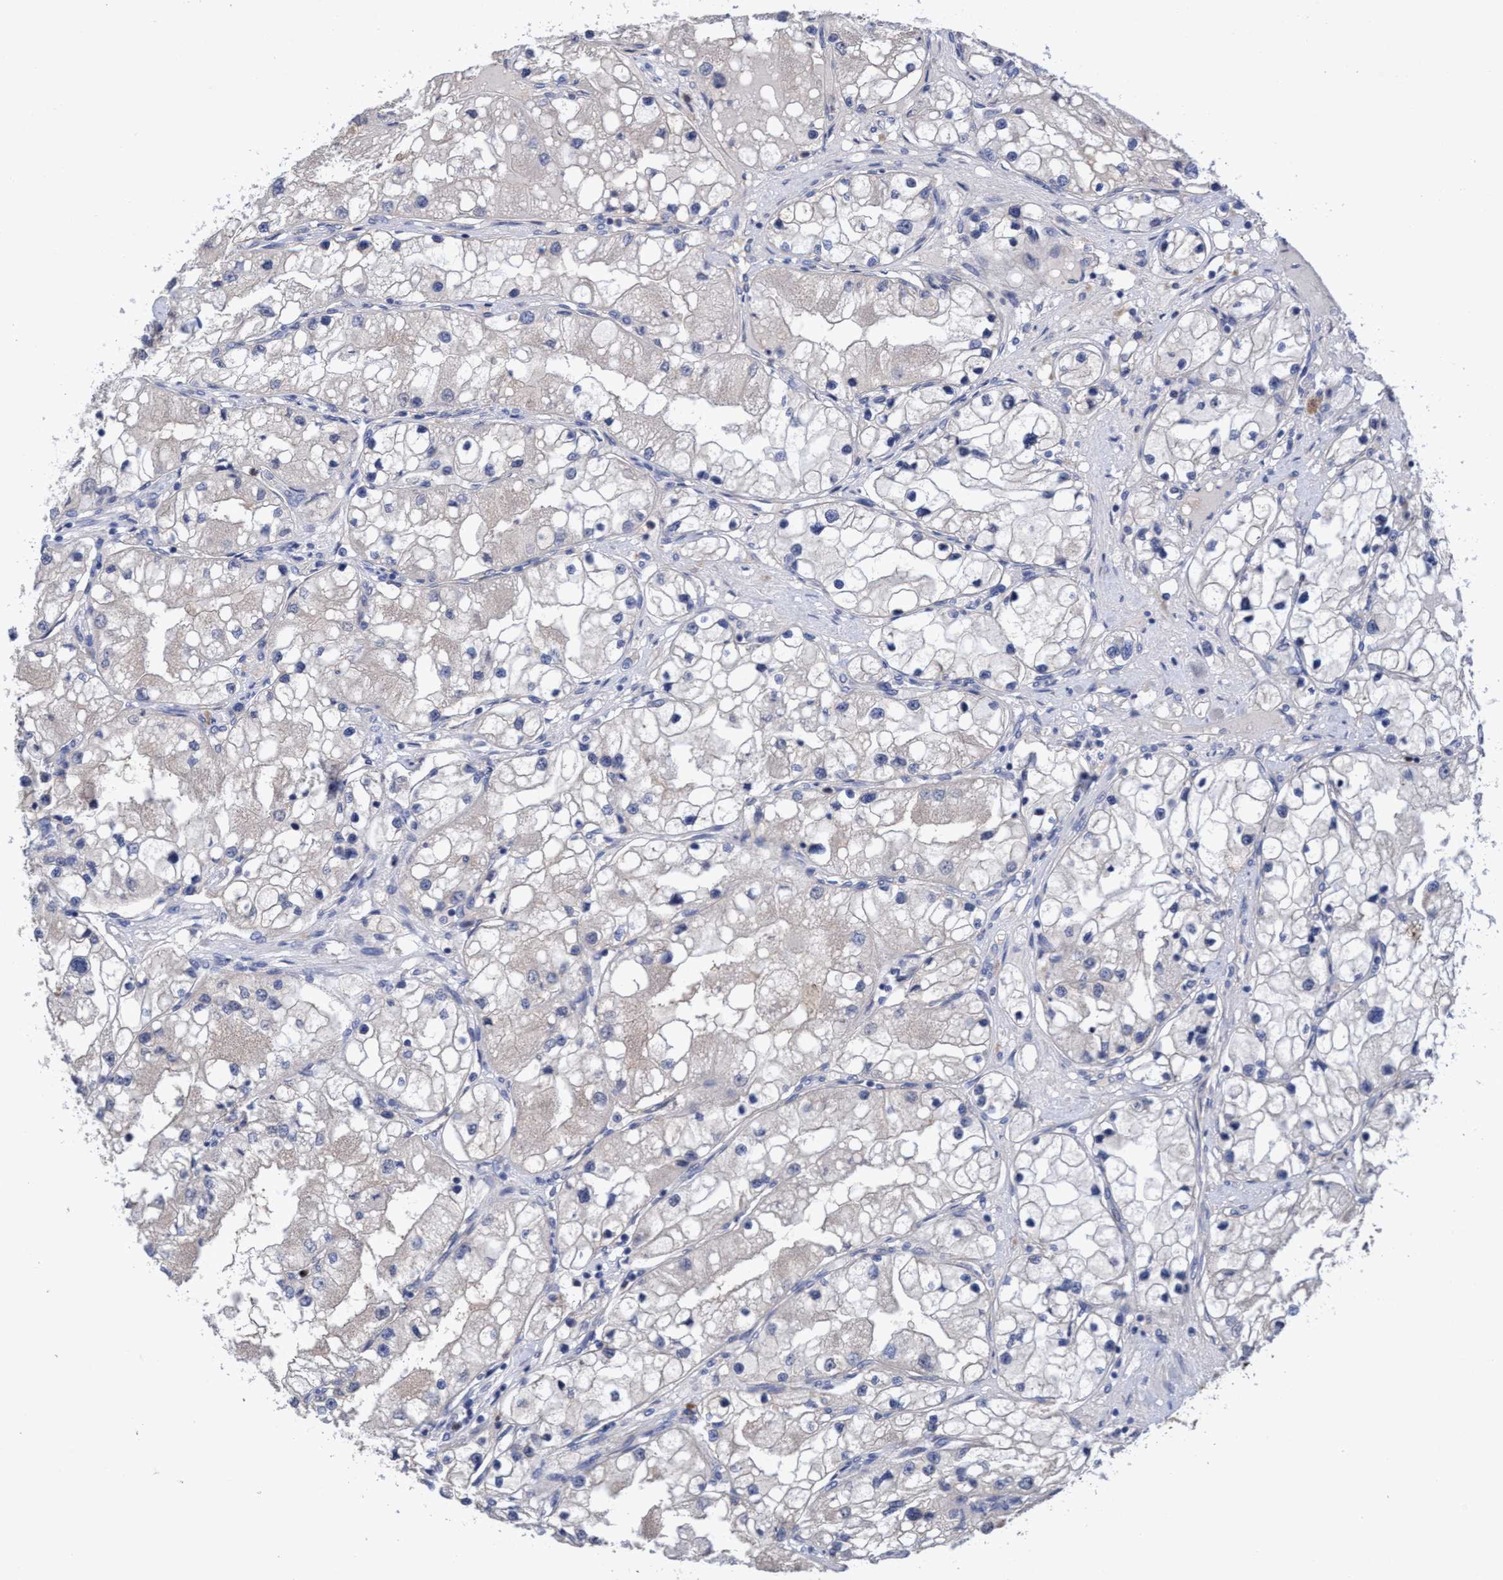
{"staining": {"intensity": "negative", "quantity": "none", "location": "none"}, "tissue": "renal cancer", "cell_type": "Tumor cells", "image_type": "cancer", "snomed": [{"axis": "morphology", "description": "Adenocarcinoma, NOS"}, {"axis": "topography", "description": "Kidney"}], "caption": "This is an immunohistochemistry photomicrograph of adenocarcinoma (renal). There is no positivity in tumor cells.", "gene": "SEMA4D", "patient": {"sex": "male", "age": 68}}